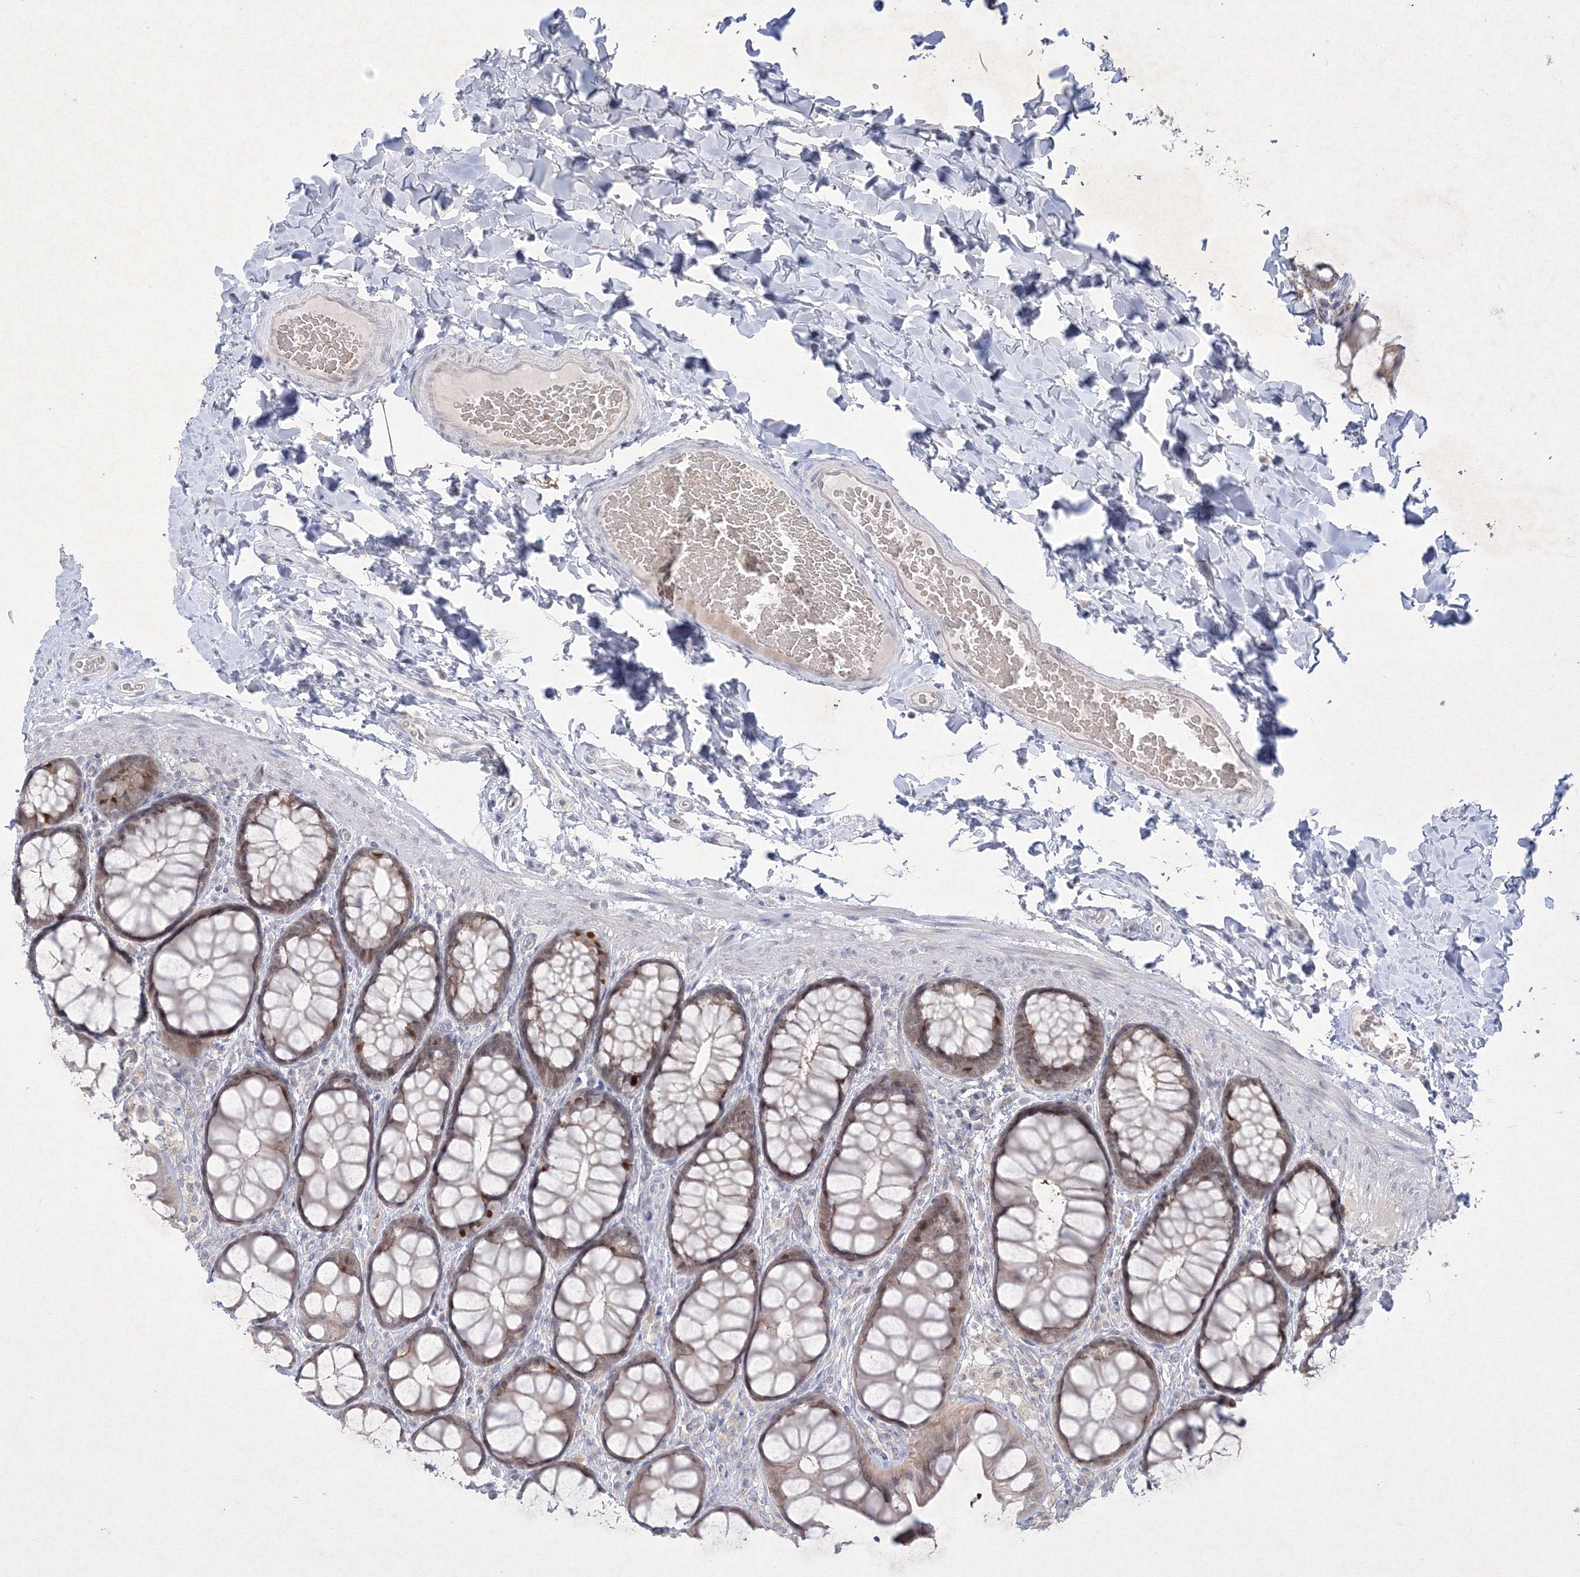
{"staining": {"intensity": "negative", "quantity": "none", "location": "none"}, "tissue": "colon", "cell_type": "Endothelial cells", "image_type": "normal", "snomed": [{"axis": "morphology", "description": "Normal tissue, NOS"}, {"axis": "topography", "description": "Colon"}], "caption": "High magnification brightfield microscopy of benign colon stained with DAB (3,3'-diaminobenzidine) (brown) and counterstained with hematoxylin (blue): endothelial cells show no significant positivity. The staining is performed using DAB brown chromogen with nuclei counter-stained in using hematoxylin.", "gene": "NXPE3", "patient": {"sex": "male", "age": 47}}